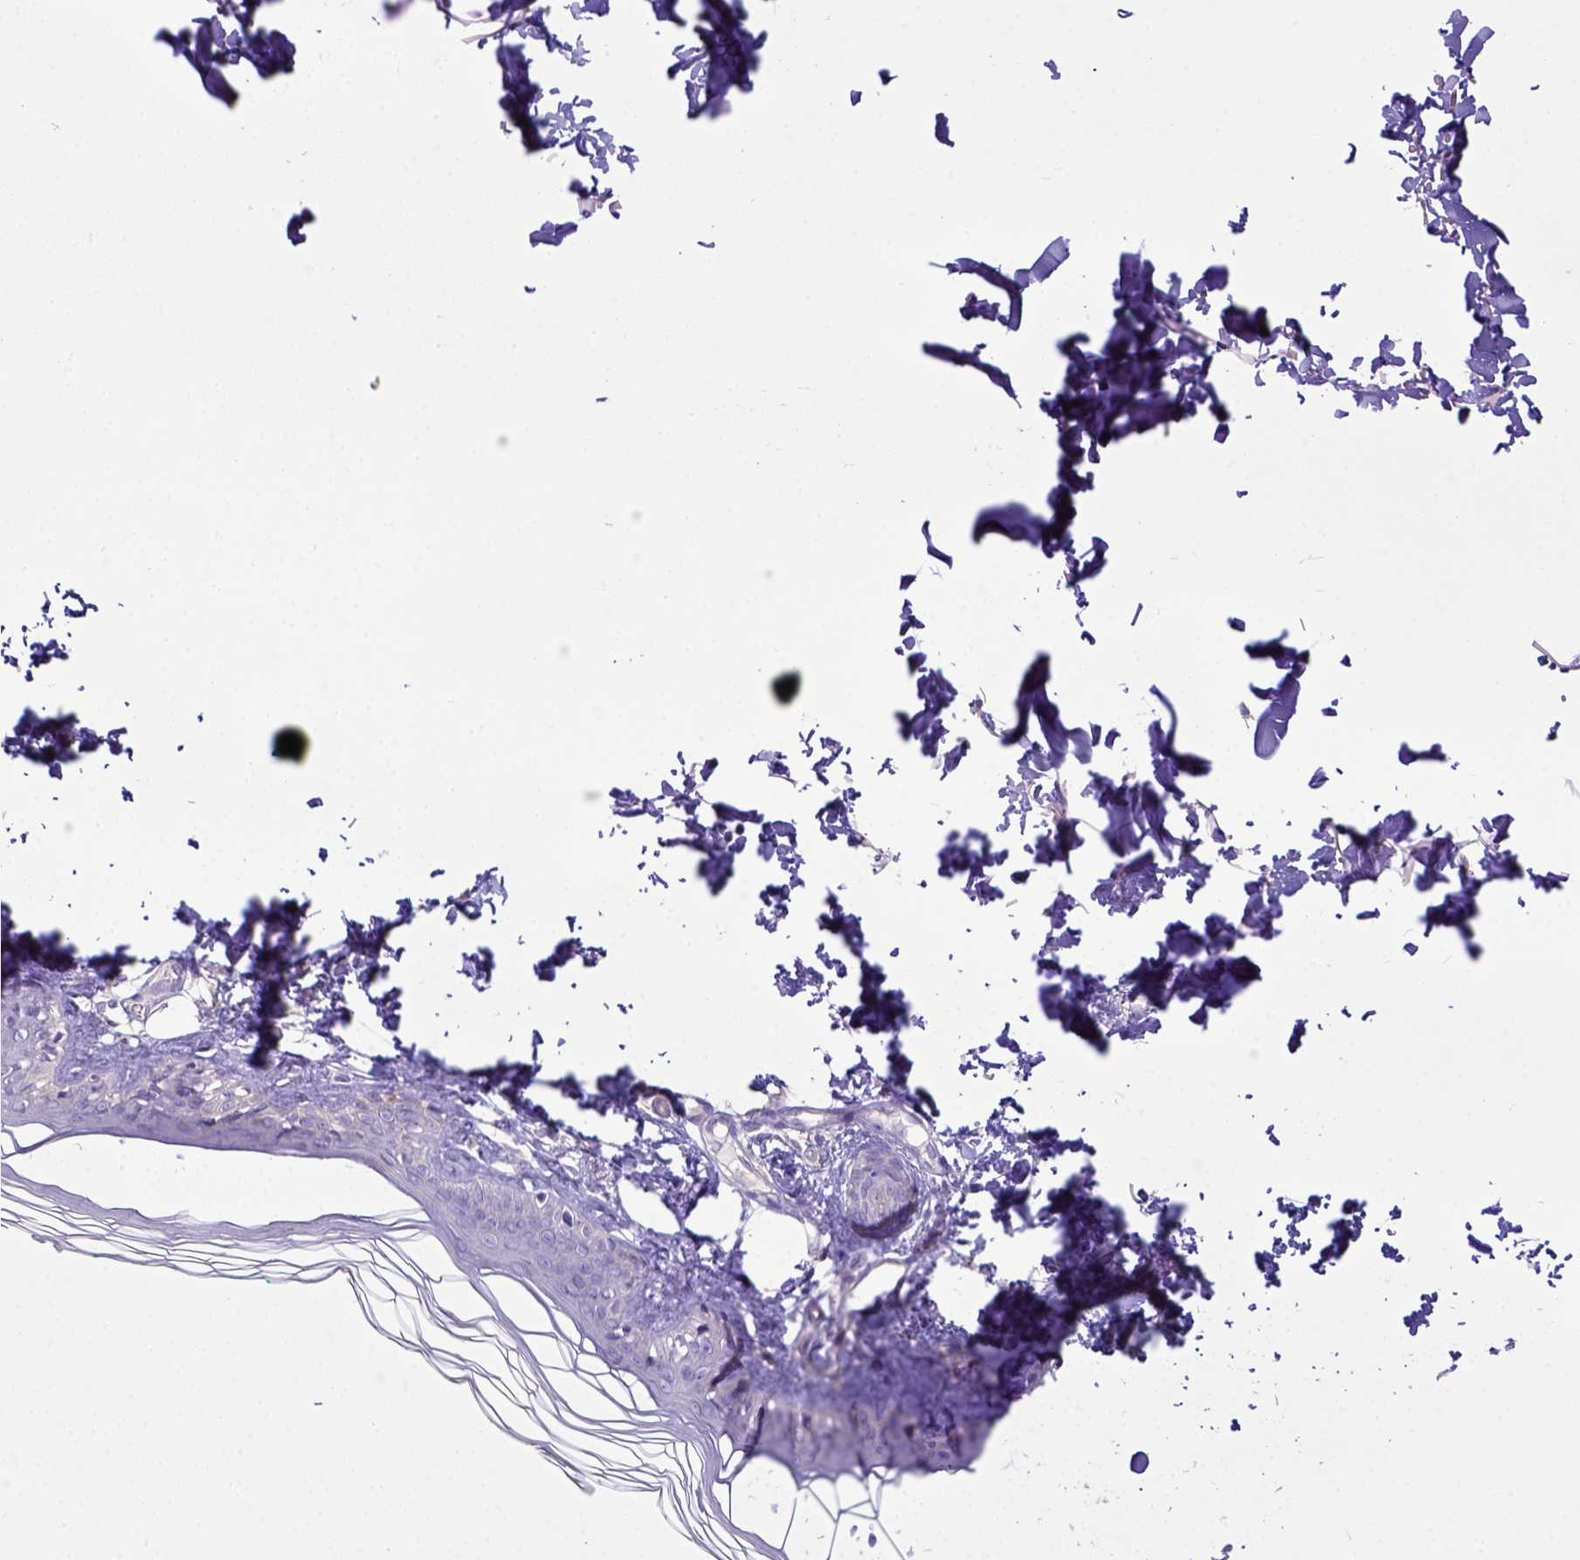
{"staining": {"intensity": "negative", "quantity": "none", "location": "none"}, "tissue": "skin", "cell_type": "Fibroblasts", "image_type": "normal", "snomed": [{"axis": "morphology", "description": "Normal tissue, NOS"}, {"axis": "topography", "description": "Skin"}, {"axis": "topography", "description": "Peripheral nerve tissue"}], "caption": "Immunohistochemical staining of benign skin displays no significant positivity in fibroblasts. (DAB (3,3'-diaminobenzidine) immunohistochemistry (IHC) with hematoxylin counter stain).", "gene": "CD40", "patient": {"sex": "female", "age": 45}}